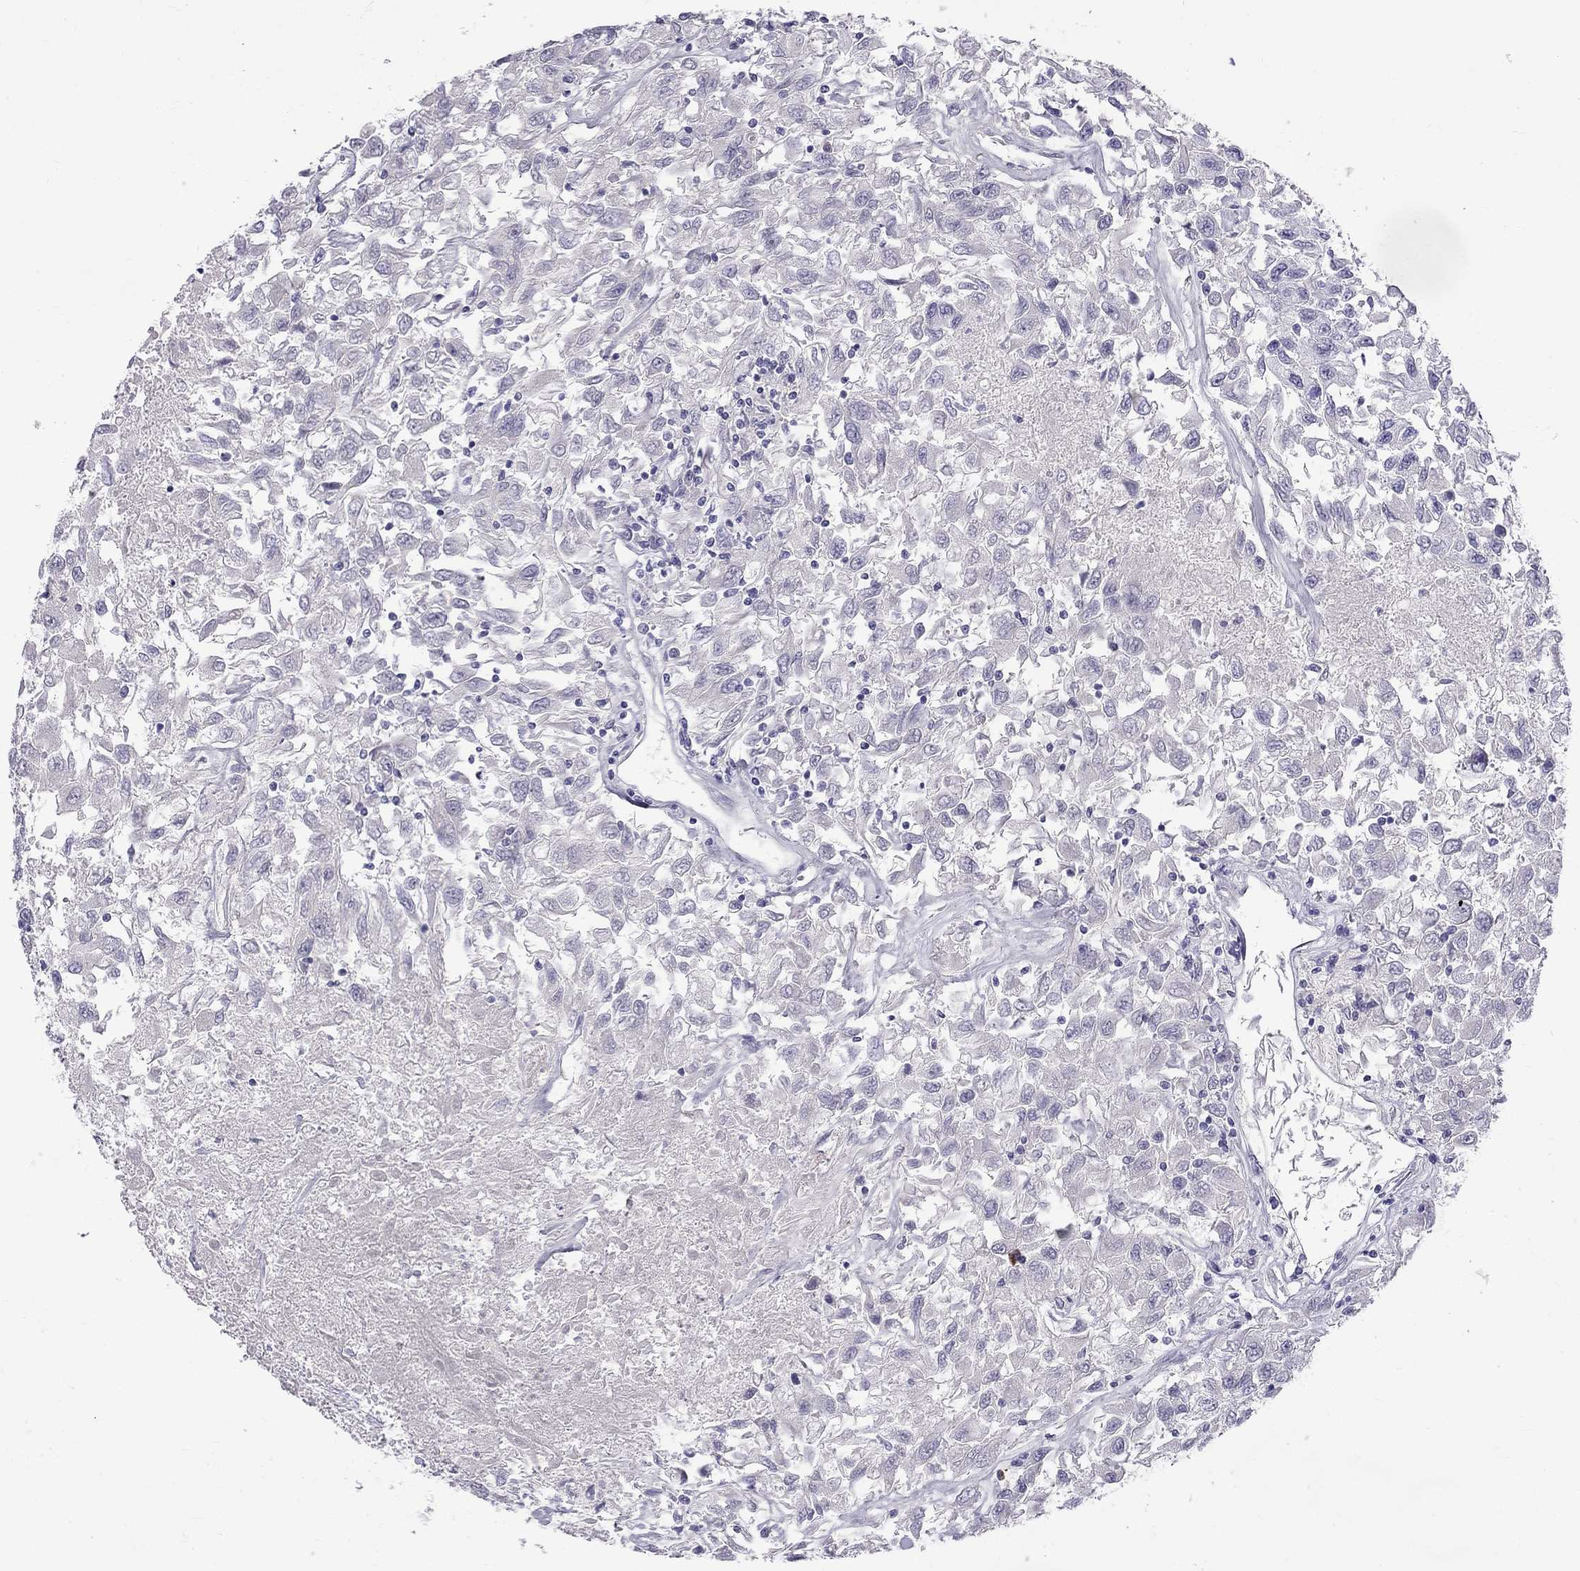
{"staining": {"intensity": "negative", "quantity": "none", "location": "none"}, "tissue": "renal cancer", "cell_type": "Tumor cells", "image_type": "cancer", "snomed": [{"axis": "morphology", "description": "Adenocarcinoma, NOS"}, {"axis": "topography", "description": "Kidney"}], "caption": "Immunohistochemical staining of human renal adenocarcinoma shows no significant expression in tumor cells.", "gene": "RTL9", "patient": {"sex": "female", "age": 76}}